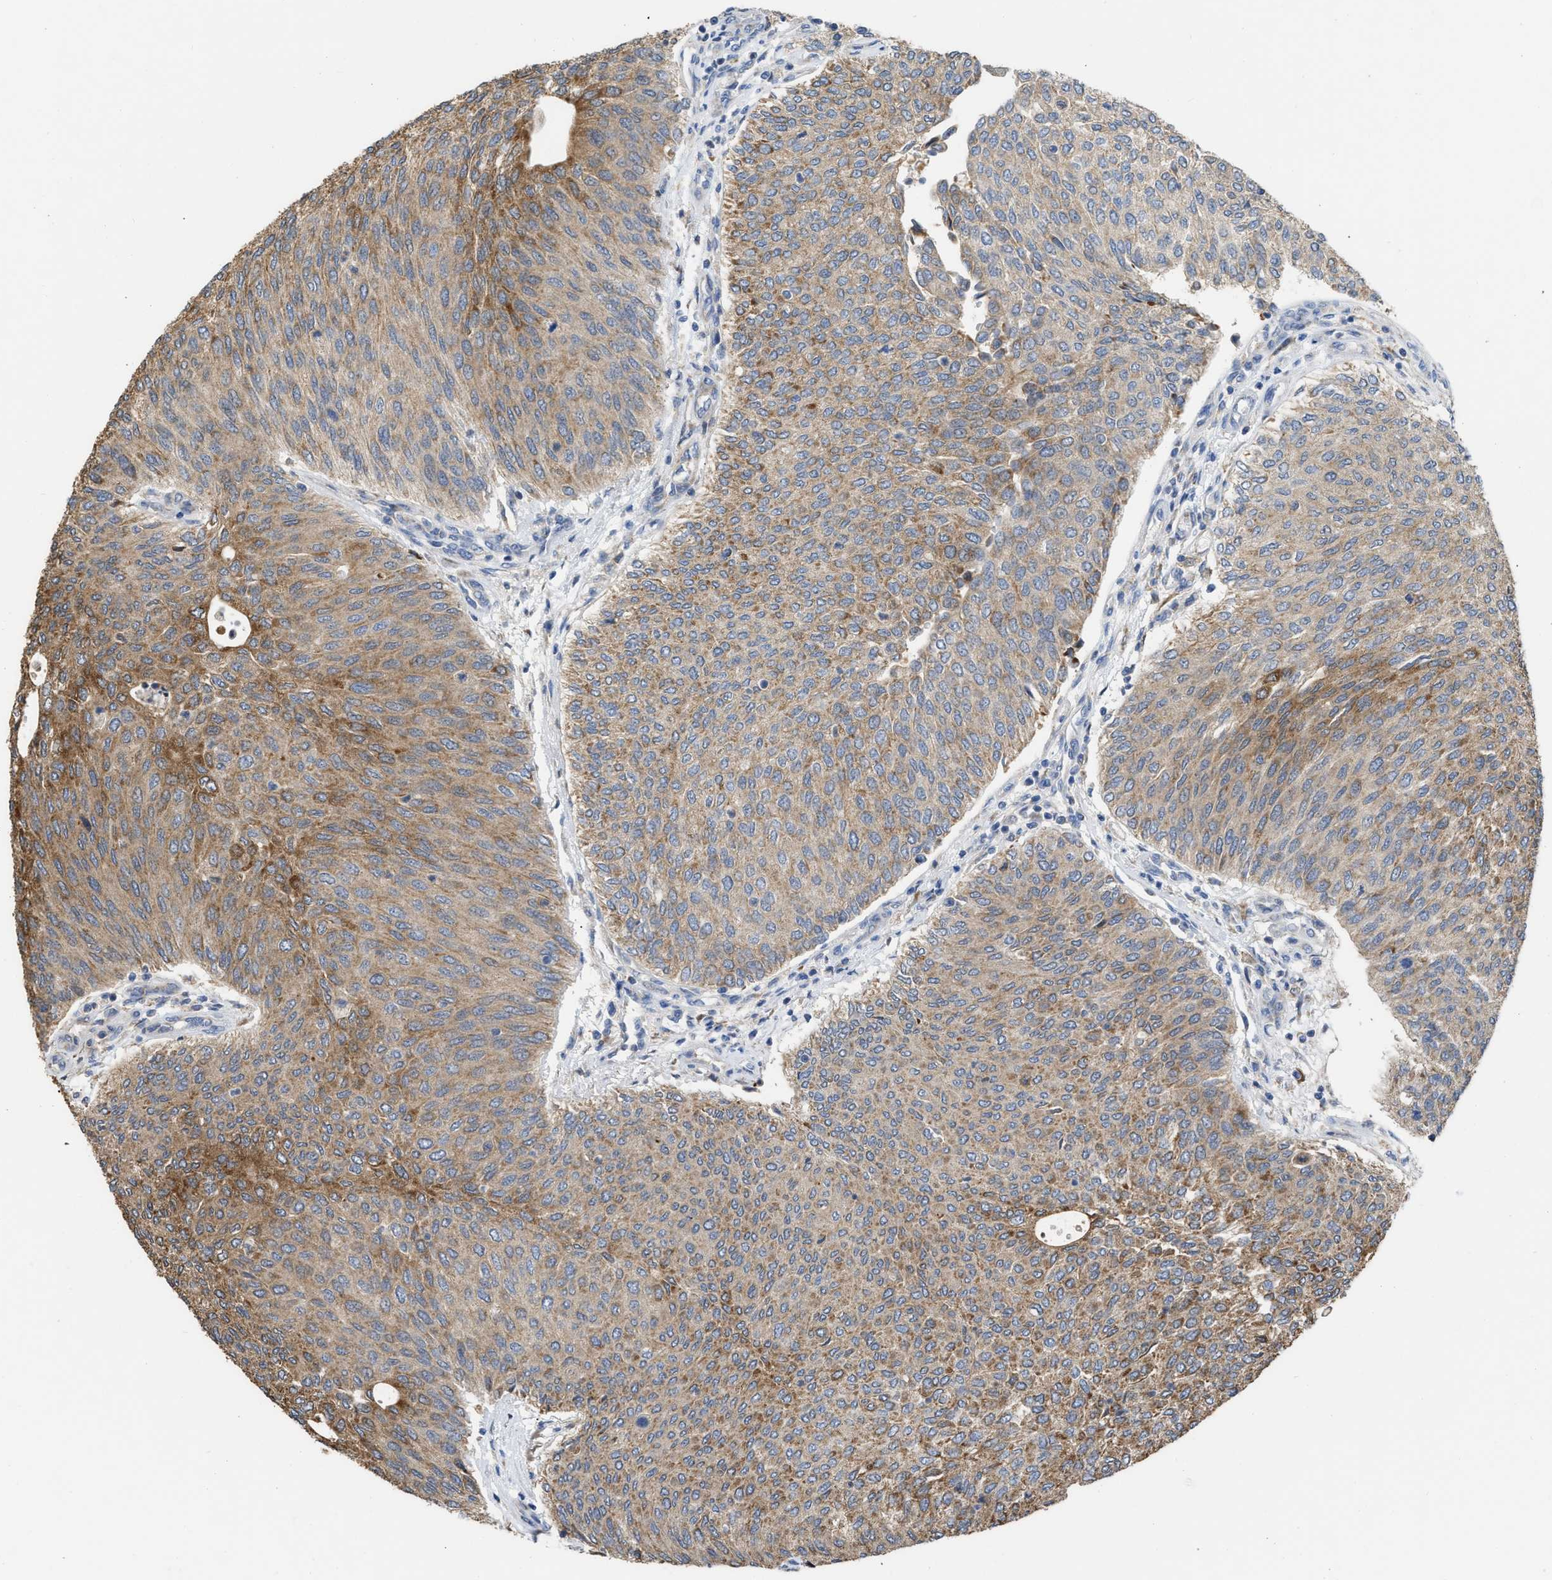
{"staining": {"intensity": "moderate", "quantity": ">75%", "location": "cytoplasmic/membranous"}, "tissue": "urothelial cancer", "cell_type": "Tumor cells", "image_type": "cancer", "snomed": [{"axis": "morphology", "description": "Urothelial carcinoma, Low grade"}, {"axis": "topography", "description": "Urinary bladder"}], "caption": "Human urothelial cancer stained for a protein (brown) exhibits moderate cytoplasmic/membranous positive staining in about >75% of tumor cells.", "gene": "AK2", "patient": {"sex": "female", "age": 79}}